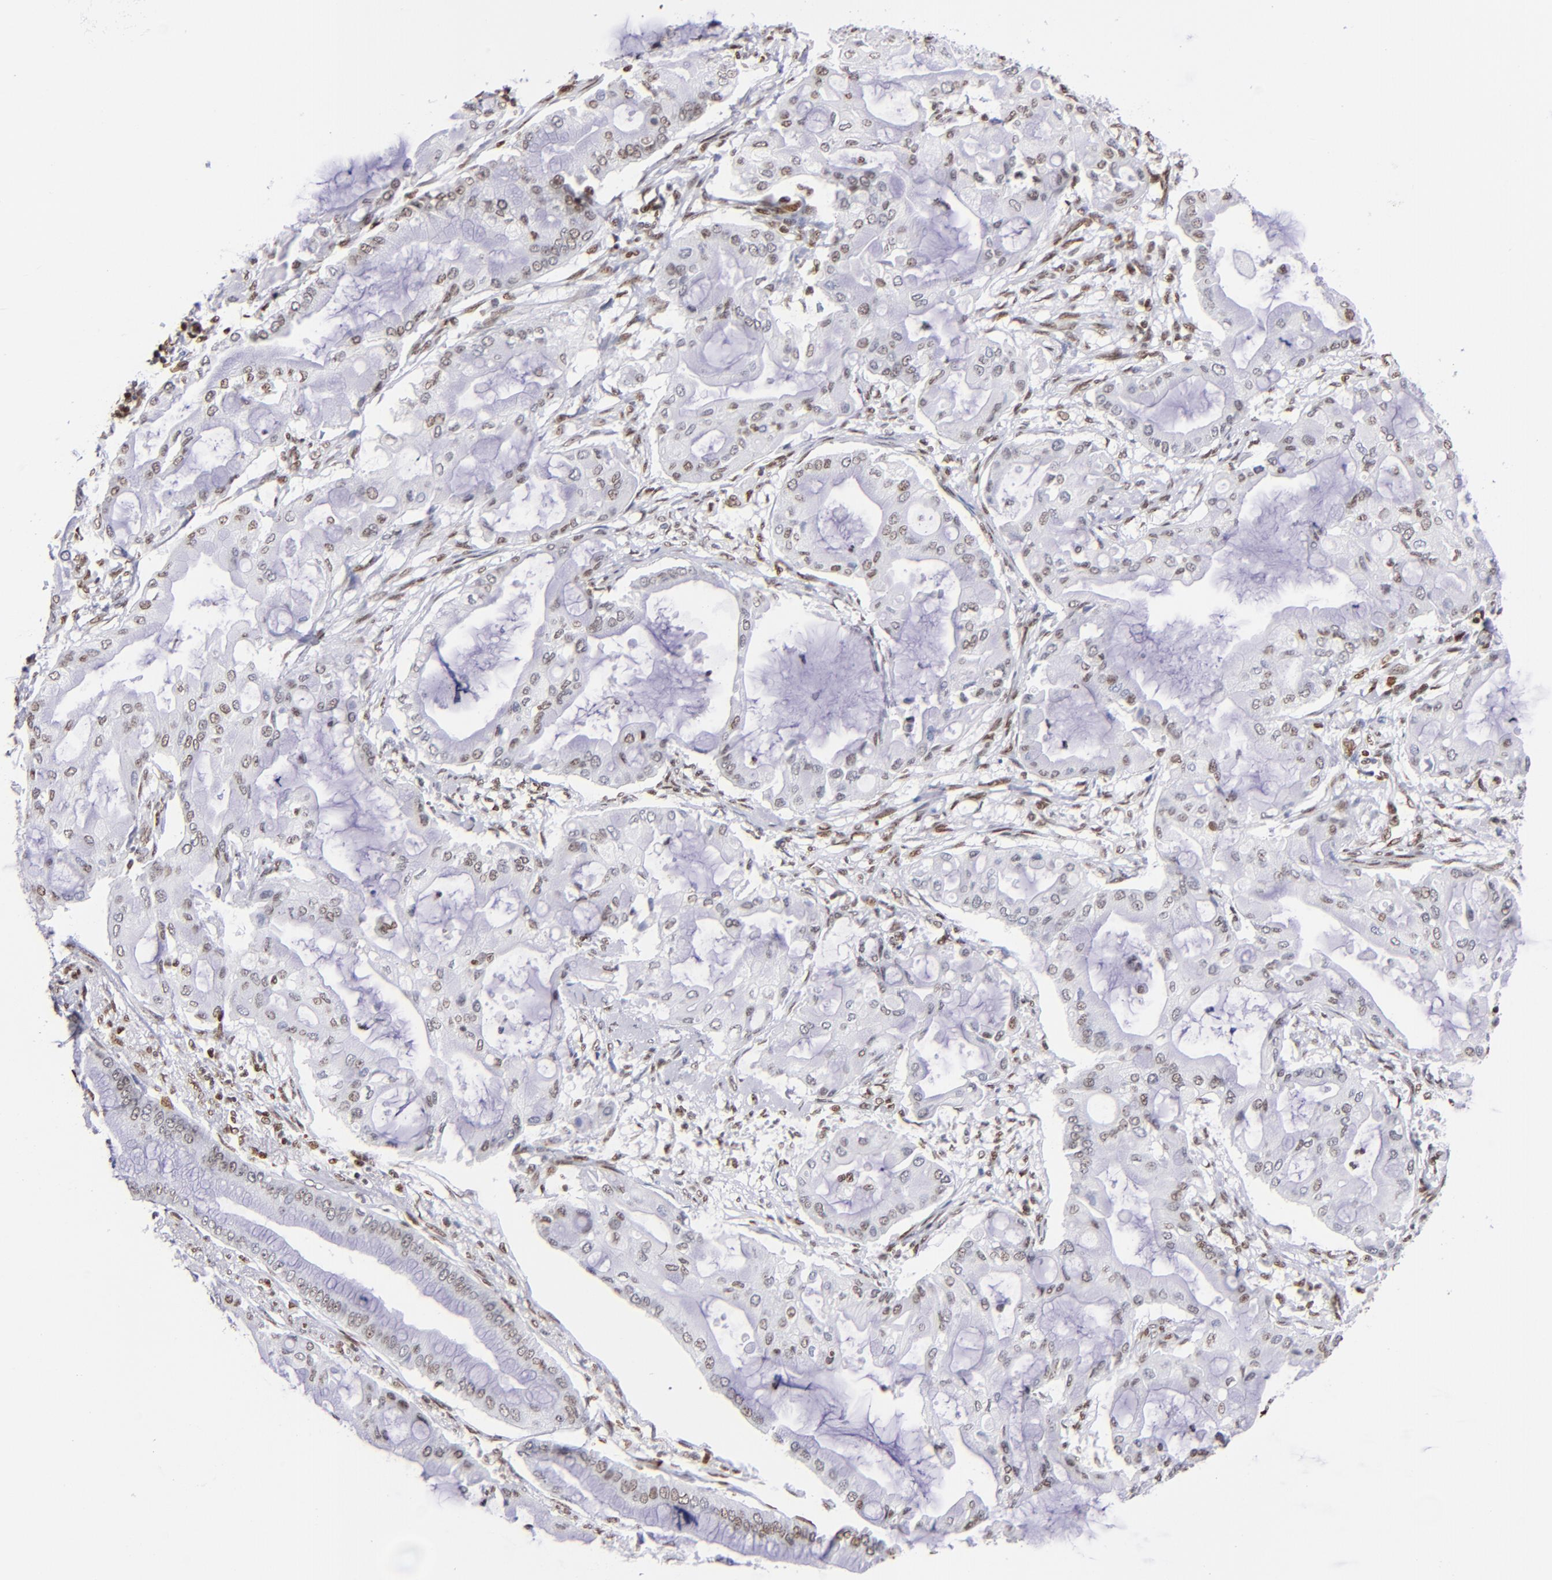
{"staining": {"intensity": "weak", "quantity": "<25%", "location": "nuclear"}, "tissue": "pancreatic cancer", "cell_type": "Tumor cells", "image_type": "cancer", "snomed": [{"axis": "morphology", "description": "Adenocarcinoma, NOS"}, {"axis": "morphology", "description": "Adenocarcinoma, metastatic, NOS"}, {"axis": "topography", "description": "Lymph node"}, {"axis": "topography", "description": "Pancreas"}, {"axis": "topography", "description": "Duodenum"}], "caption": "Protein analysis of pancreatic cancer (adenocarcinoma) exhibits no significant positivity in tumor cells.", "gene": "IFI16", "patient": {"sex": "female", "age": 64}}